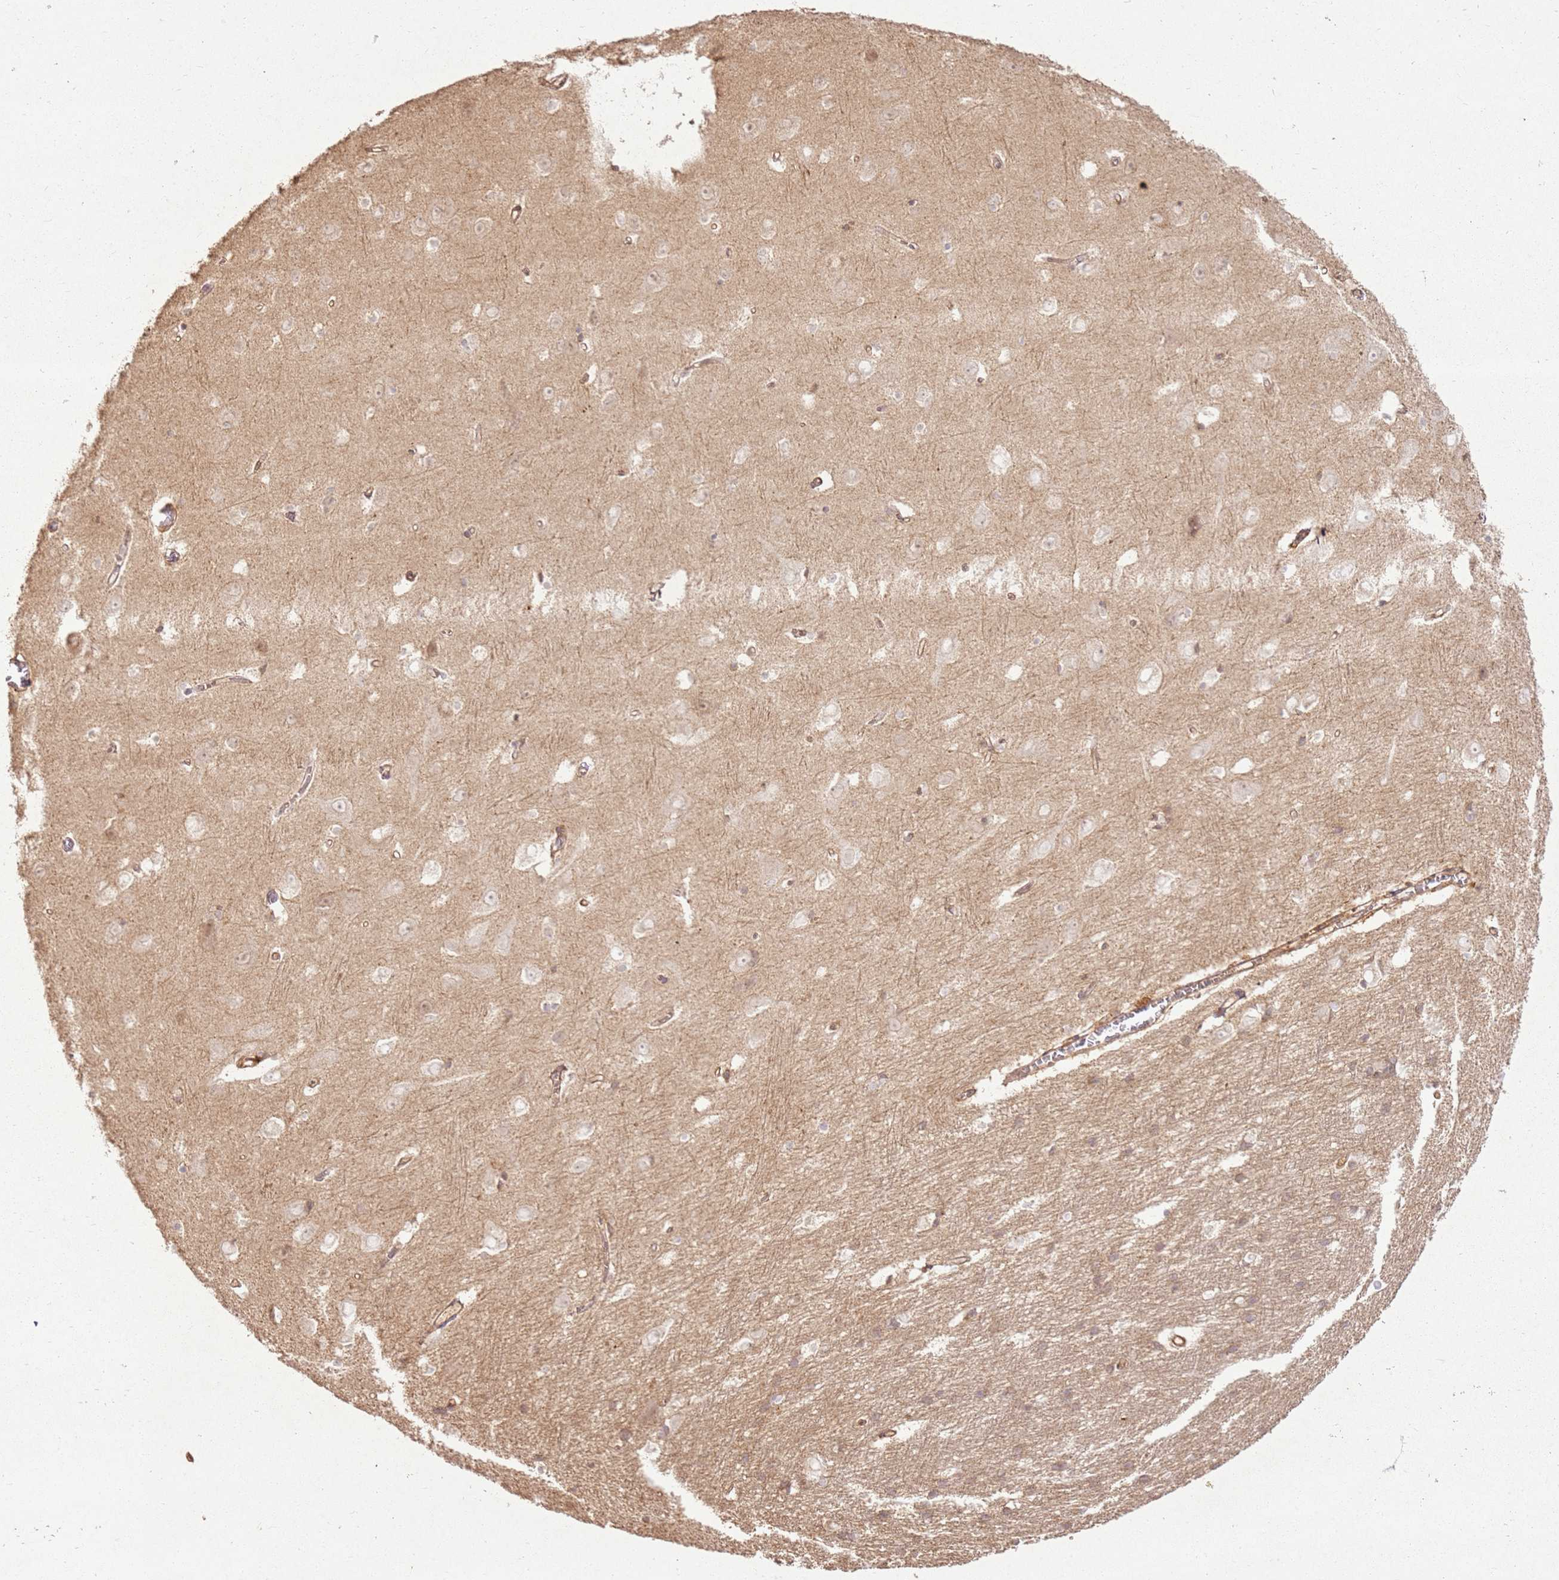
{"staining": {"intensity": "moderate", "quantity": ">75%", "location": "cytoplasmic/membranous"}, "tissue": "cerebral cortex", "cell_type": "Endothelial cells", "image_type": "normal", "snomed": [{"axis": "morphology", "description": "Normal tissue, NOS"}, {"axis": "topography", "description": "Cerebral cortex"}], "caption": "Immunohistochemistry of benign cerebral cortex demonstrates medium levels of moderate cytoplasmic/membranous staining in approximately >75% of endothelial cells. (brown staining indicates protein expression, while blue staining denotes nuclei).", "gene": "ZNF776", "patient": {"sex": "male", "age": 54}}